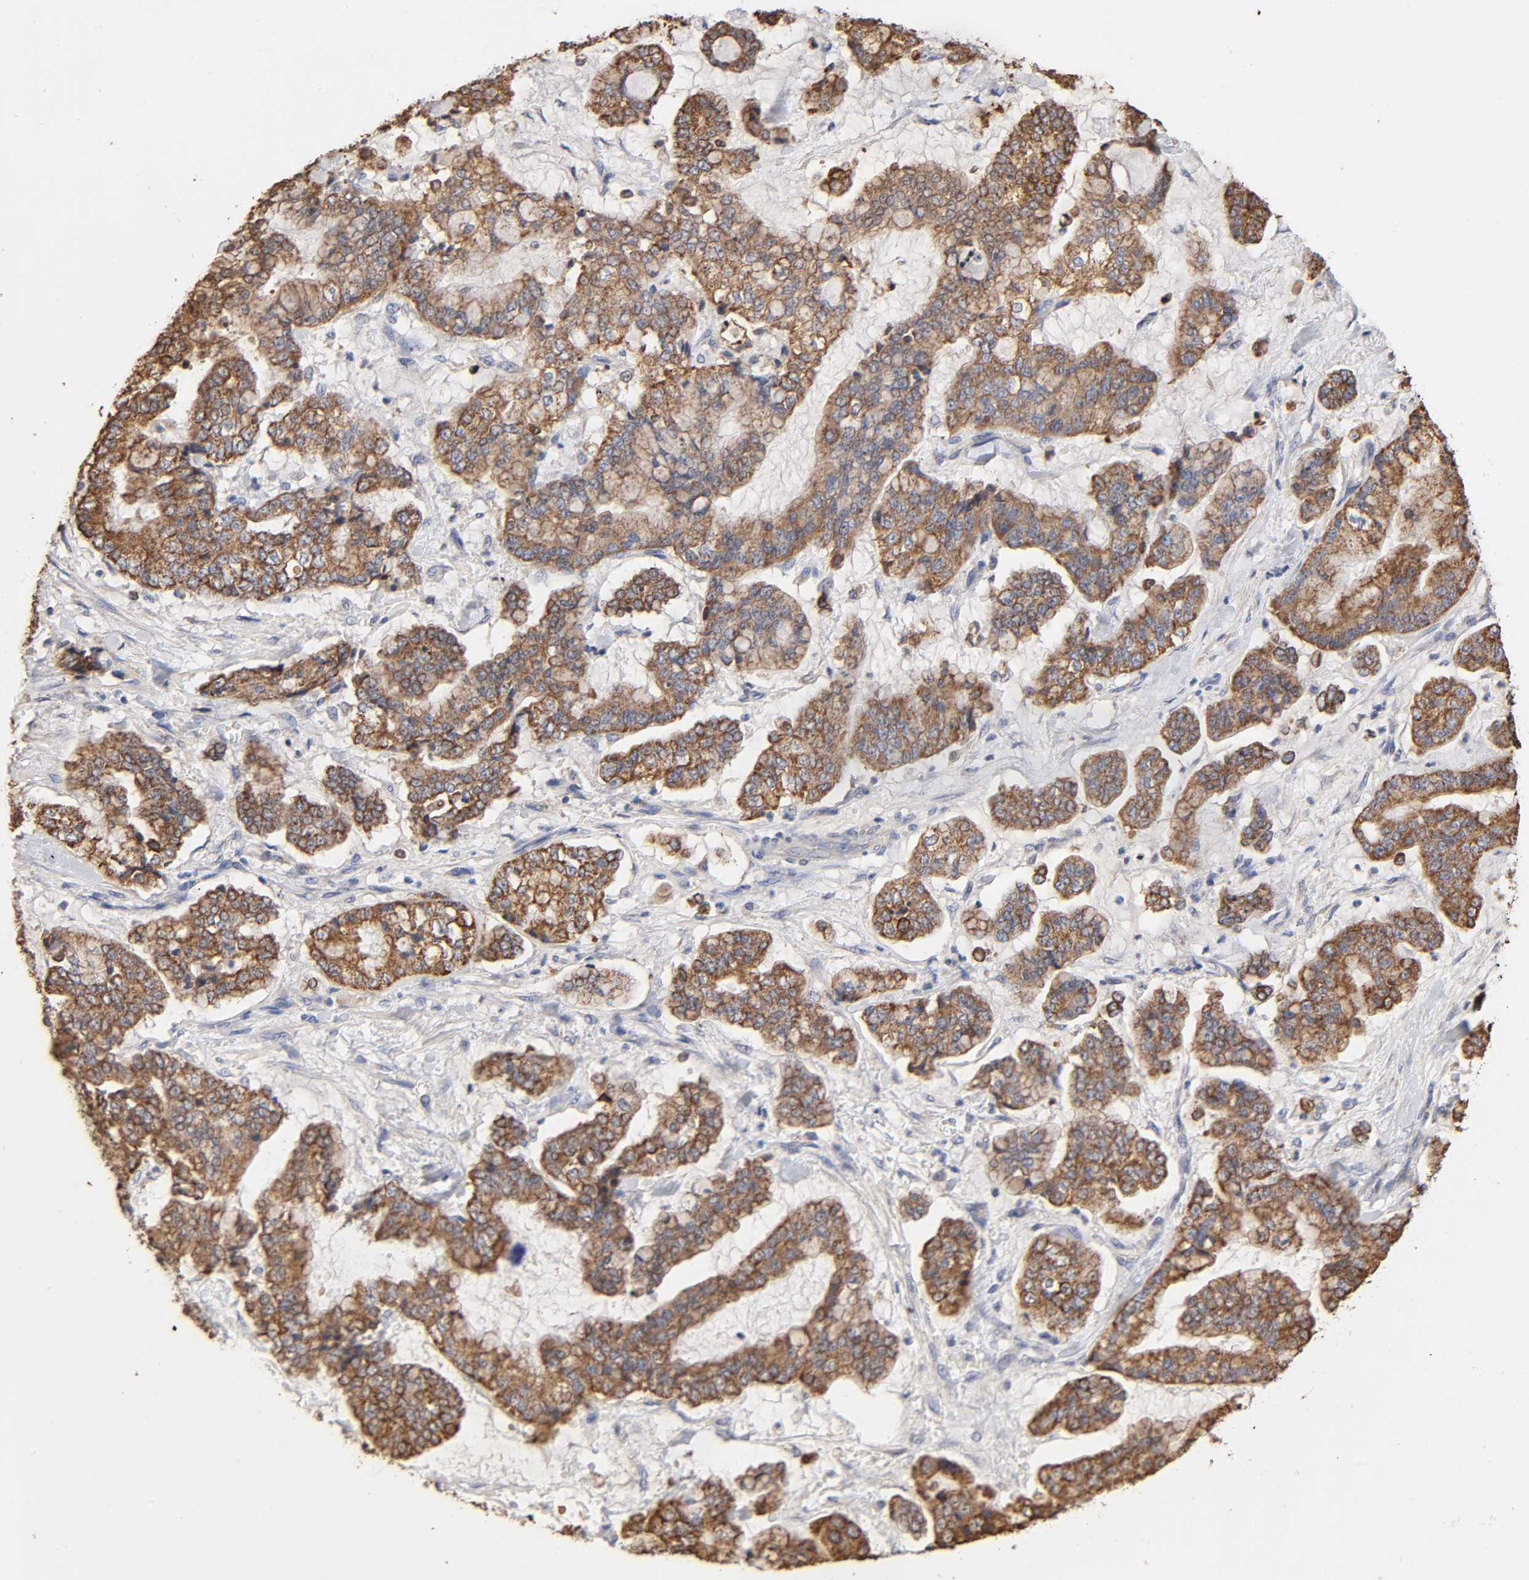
{"staining": {"intensity": "strong", "quantity": ">75%", "location": "cytoplasmic/membranous"}, "tissue": "stomach cancer", "cell_type": "Tumor cells", "image_type": "cancer", "snomed": [{"axis": "morphology", "description": "Normal tissue, NOS"}, {"axis": "morphology", "description": "Adenocarcinoma, NOS"}, {"axis": "topography", "description": "Stomach, upper"}, {"axis": "topography", "description": "Stomach"}], "caption": "Stomach cancer (adenocarcinoma) stained with a protein marker demonstrates strong staining in tumor cells.", "gene": "CYCS", "patient": {"sex": "male", "age": 76}}